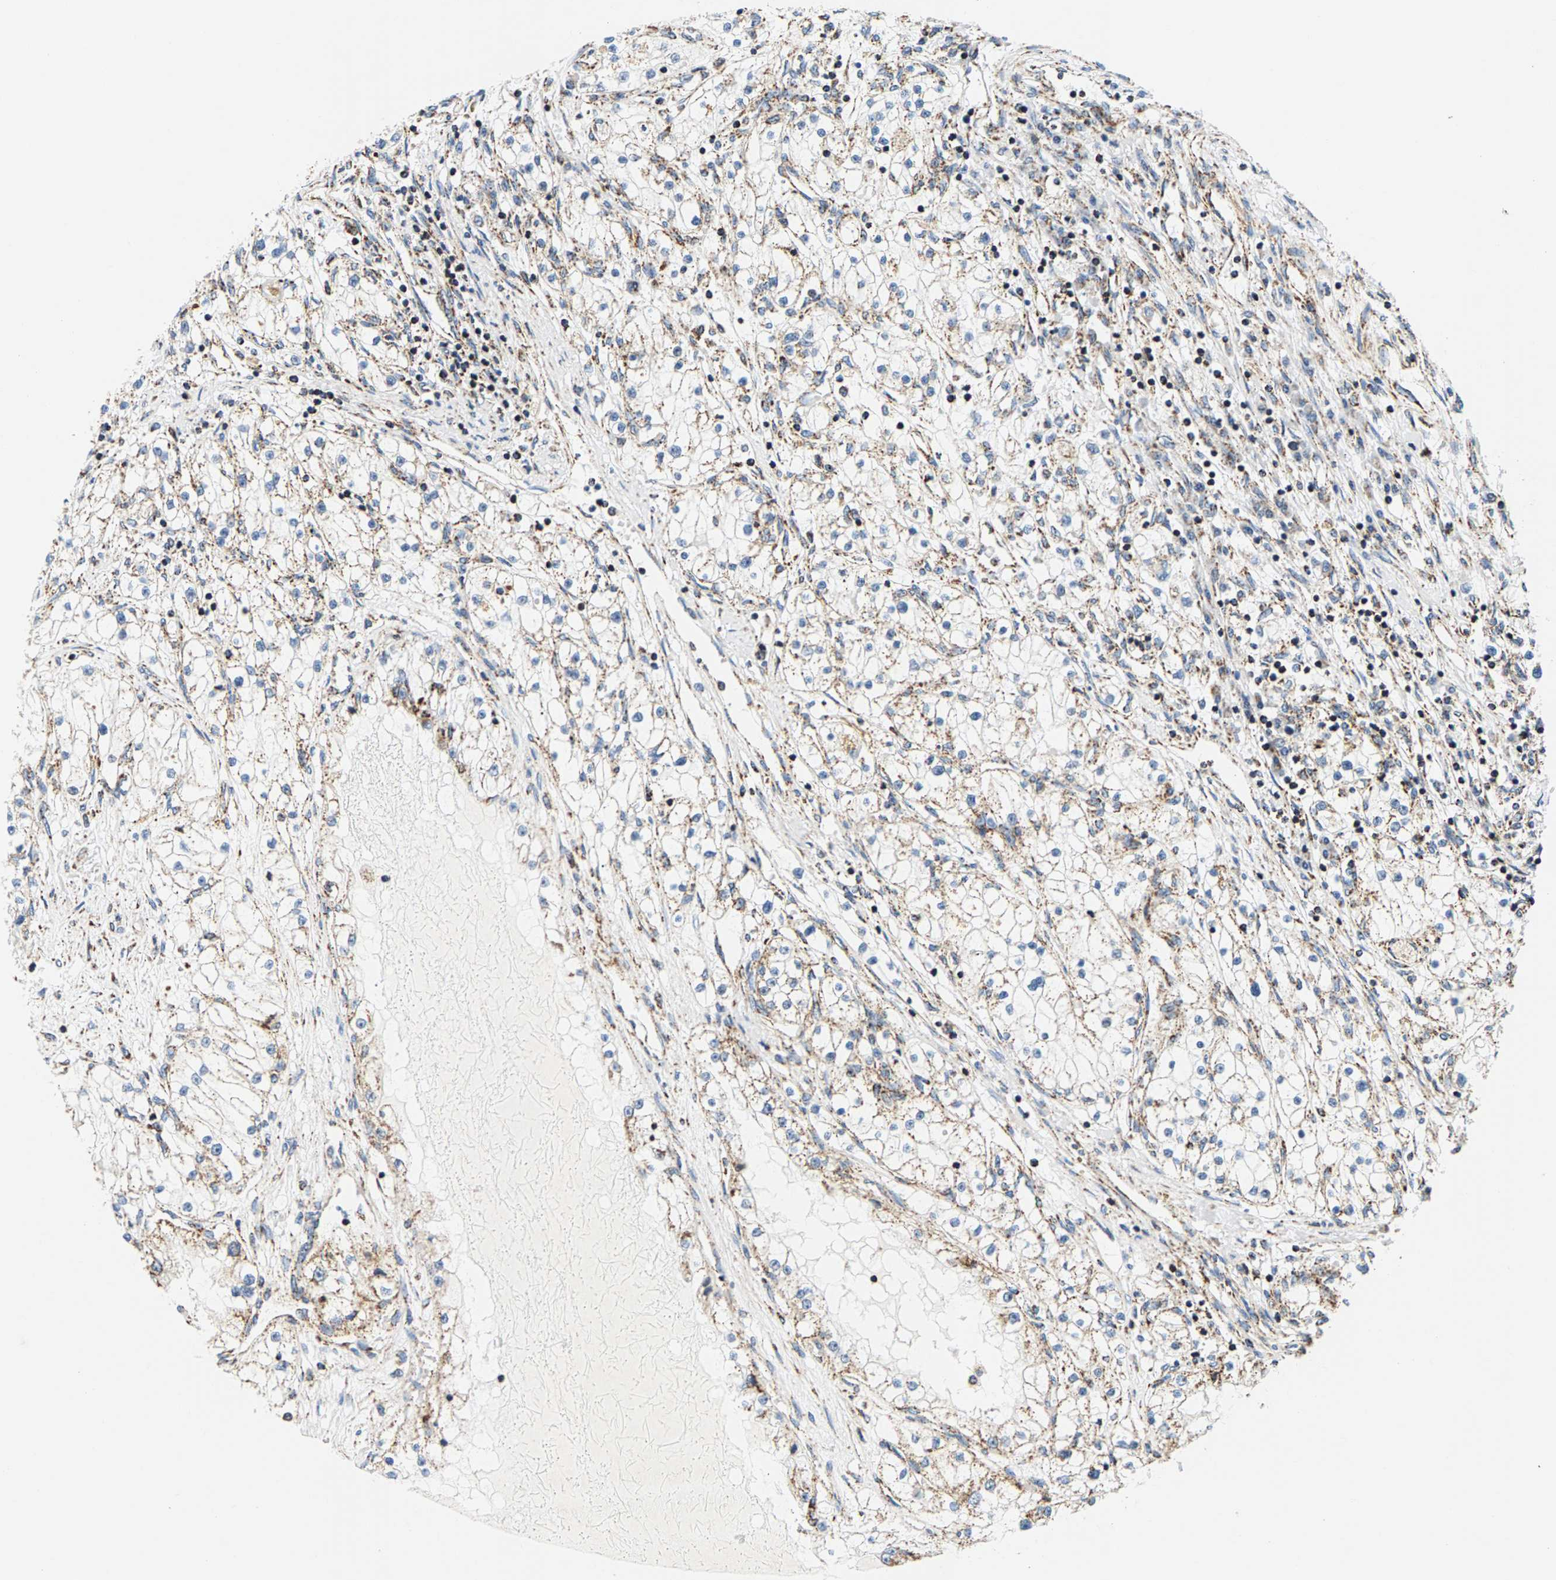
{"staining": {"intensity": "moderate", "quantity": ">75%", "location": "cytoplasmic/membranous"}, "tissue": "renal cancer", "cell_type": "Tumor cells", "image_type": "cancer", "snomed": [{"axis": "morphology", "description": "Adenocarcinoma, NOS"}, {"axis": "topography", "description": "Kidney"}], "caption": "There is medium levels of moderate cytoplasmic/membranous positivity in tumor cells of adenocarcinoma (renal), as demonstrated by immunohistochemical staining (brown color).", "gene": "PDE1A", "patient": {"sex": "male", "age": 68}}